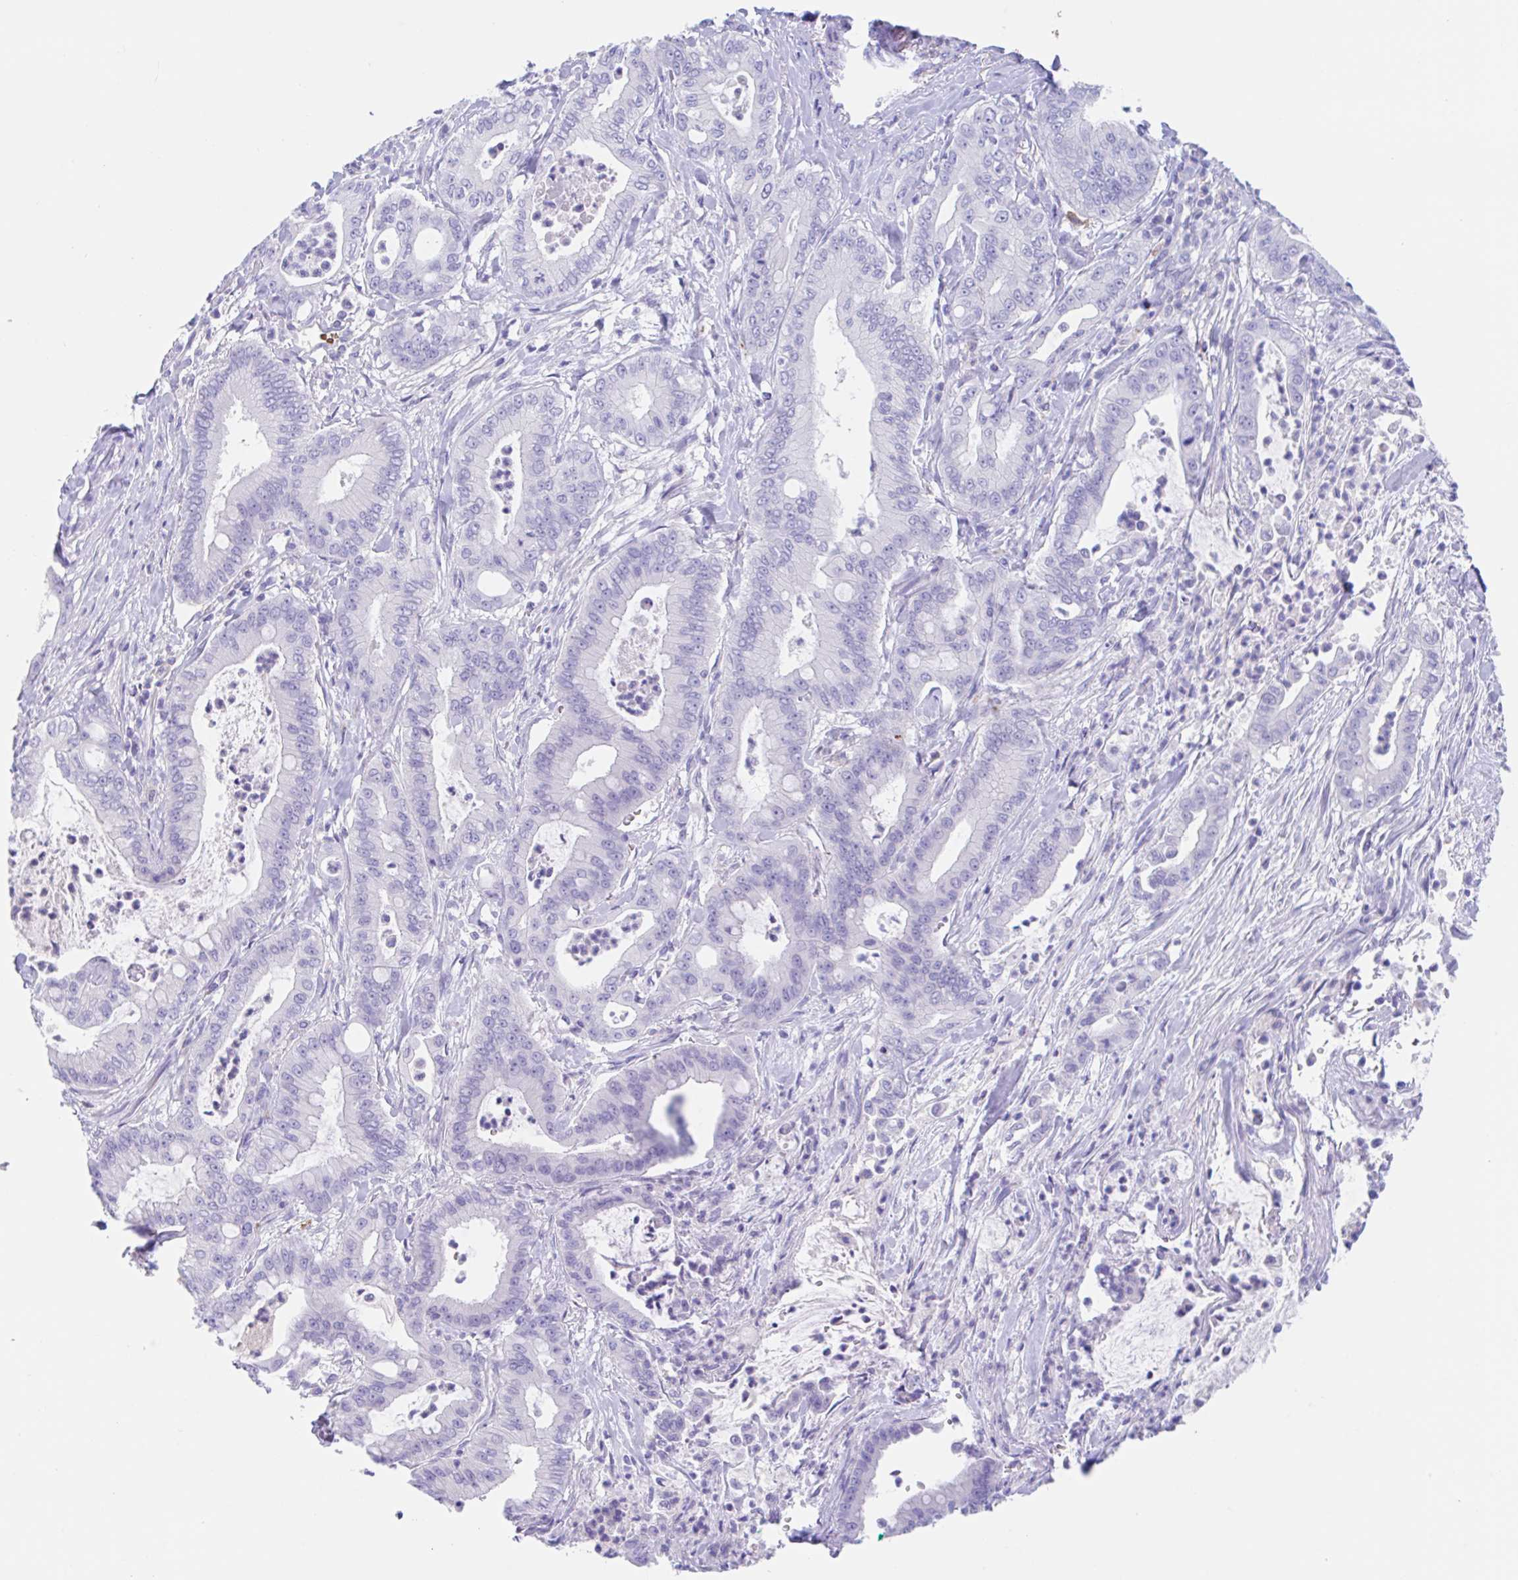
{"staining": {"intensity": "negative", "quantity": "none", "location": "none"}, "tissue": "pancreatic cancer", "cell_type": "Tumor cells", "image_type": "cancer", "snomed": [{"axis": "morphology", "description": "Adenocarcinoma, NOS"}, {"axis": "topography", "description": "Pancreas"}], "caption": "There is no significant positivity in tumor cells of pancreatic cancer (adenocarcinoma).", "gene": "ANKRD9", "patient": {"sex": "male", "age": 71}}